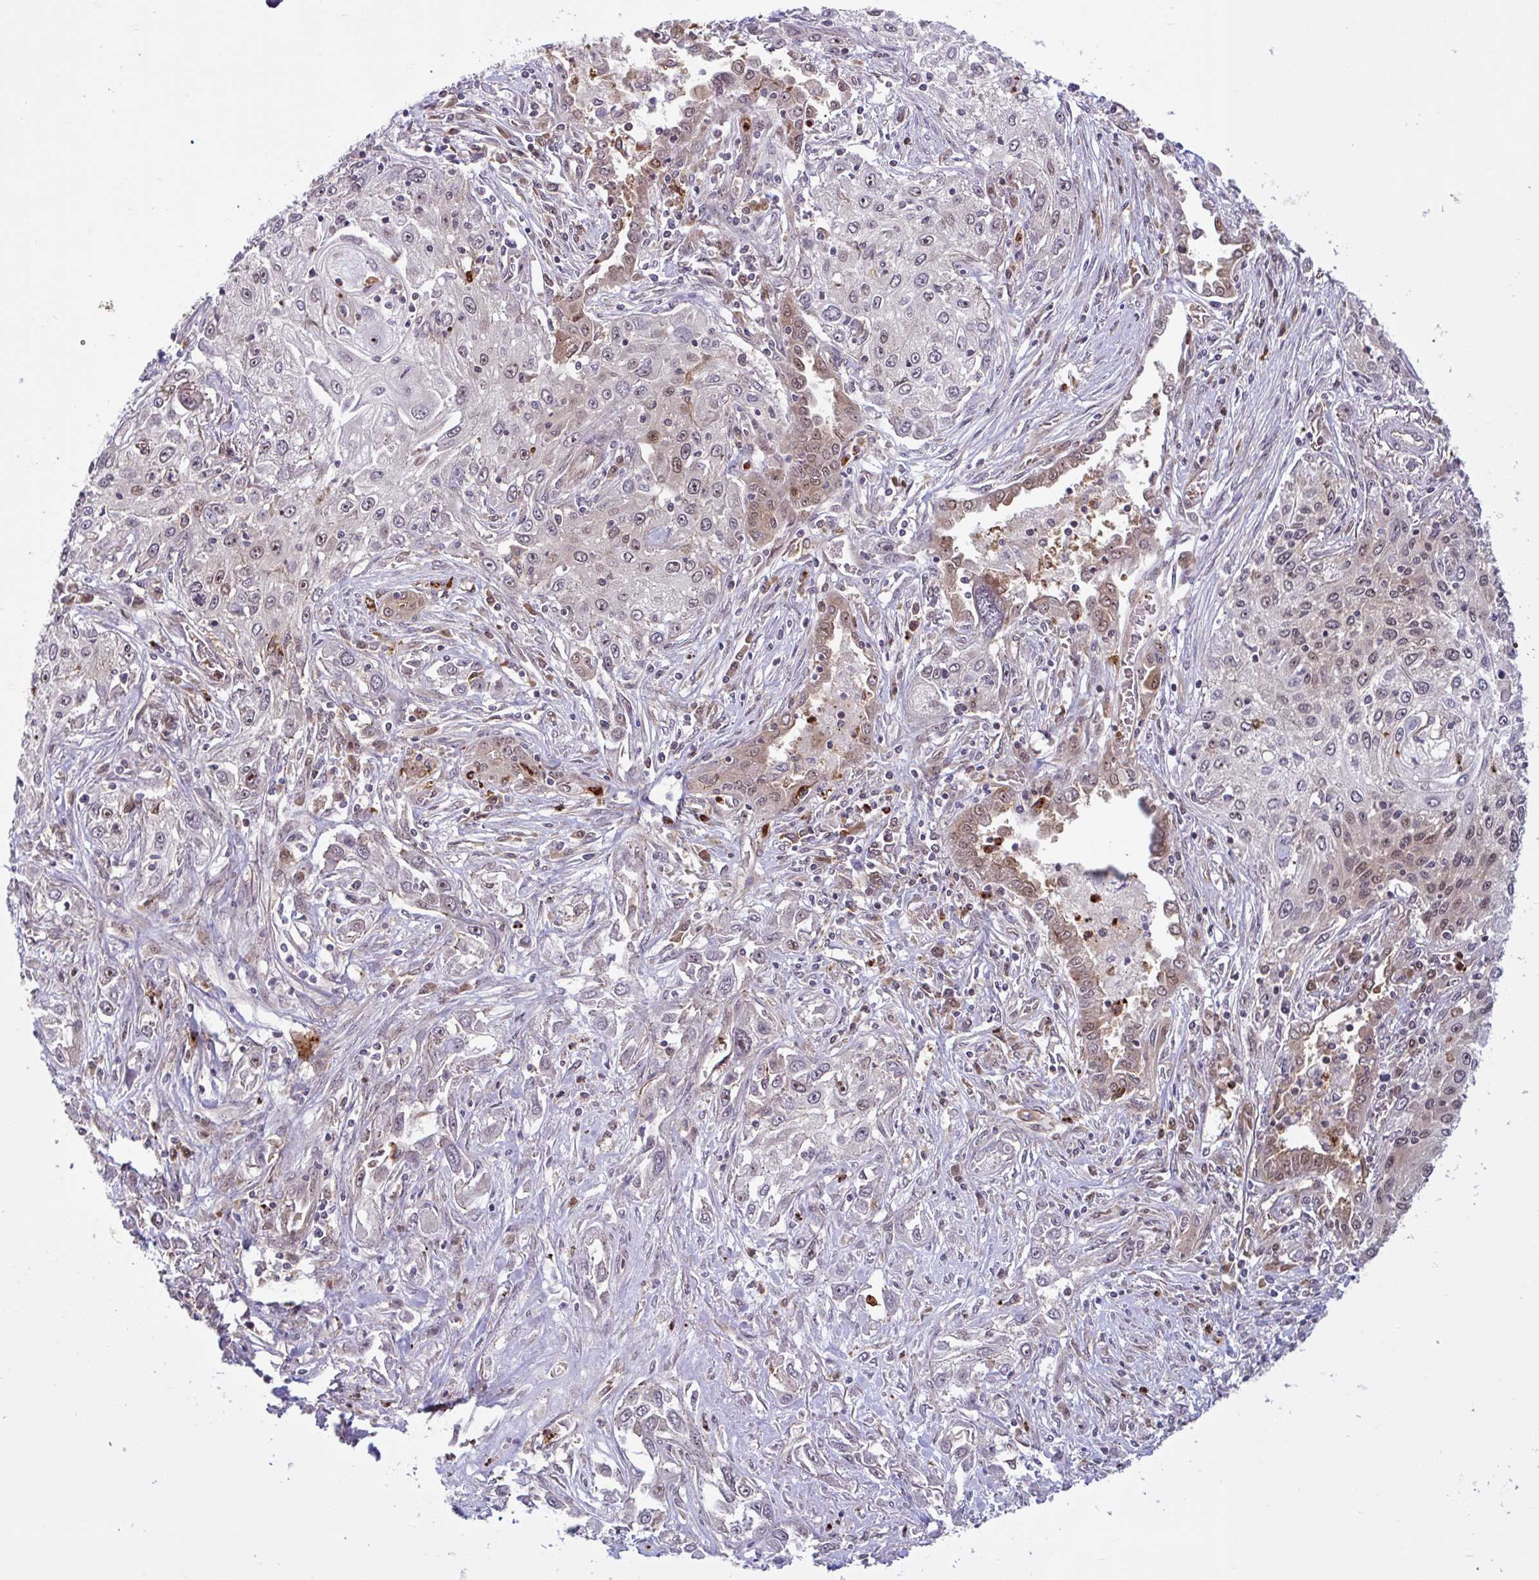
{"staining": {"intensity": "weak", "quantity": "<25%", "location": "nuclear"}, "tissue": "lung cancer", "cell_type": "Tumor cells", "image_type": "cancer", "snomed": [{"axis": "morphology", "description": "Squamous cell carcinoma, NOS"}, {"axis": "topography", "description": "Lung"}], "caption": "Lung cancer (squamous cell carcinoma) stained for a protein using immunohistochemistry demonstrates no staining tumor cells.", "gene": "HMBS", "patient": {"sex": "female", "age": 69}}